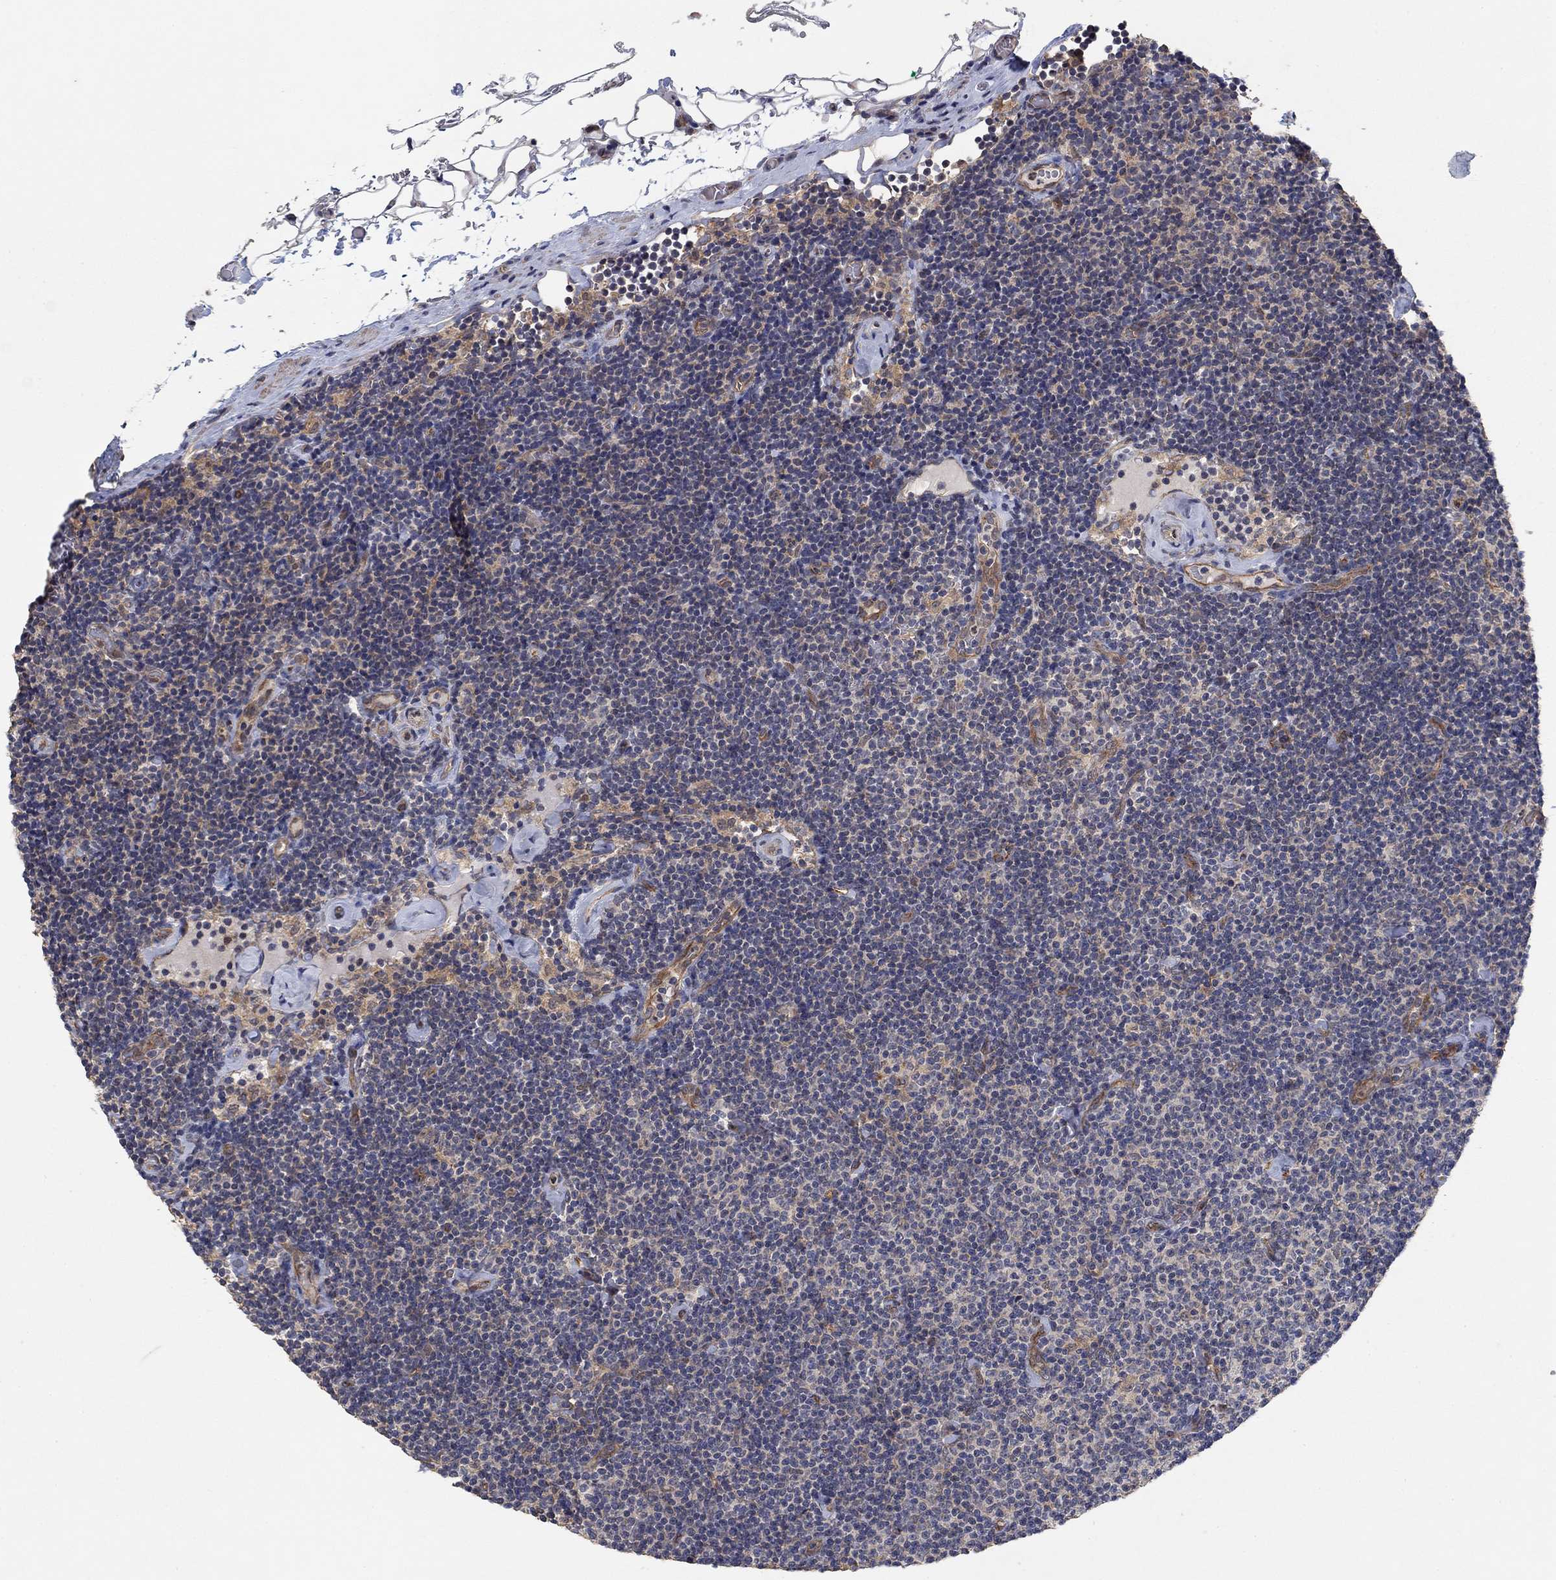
{"staining": {"intensity": "negative", "quantity": "none", "location": "none"}, "tissue": "lymphoma", "cell_type": "Tumor cells", "image_type": "cancer", "snomed": [{"axis": "morphology", "description": "Malignant lymphoma, non-Hodgkin's type, Low grade"}, {"axis": "topography", "description": "Lymph node"}], "caption": "A histopathology image of lymphoma stained for a protein reveals no brown staining in tumor cells. Brightfield microscopy of immunohistochemistry stained with DAB (brown) and hematoxylin (blue), captured at high magnification.", "gene": "MCUR1", "patient": {"sex": "male", "age": 81}}